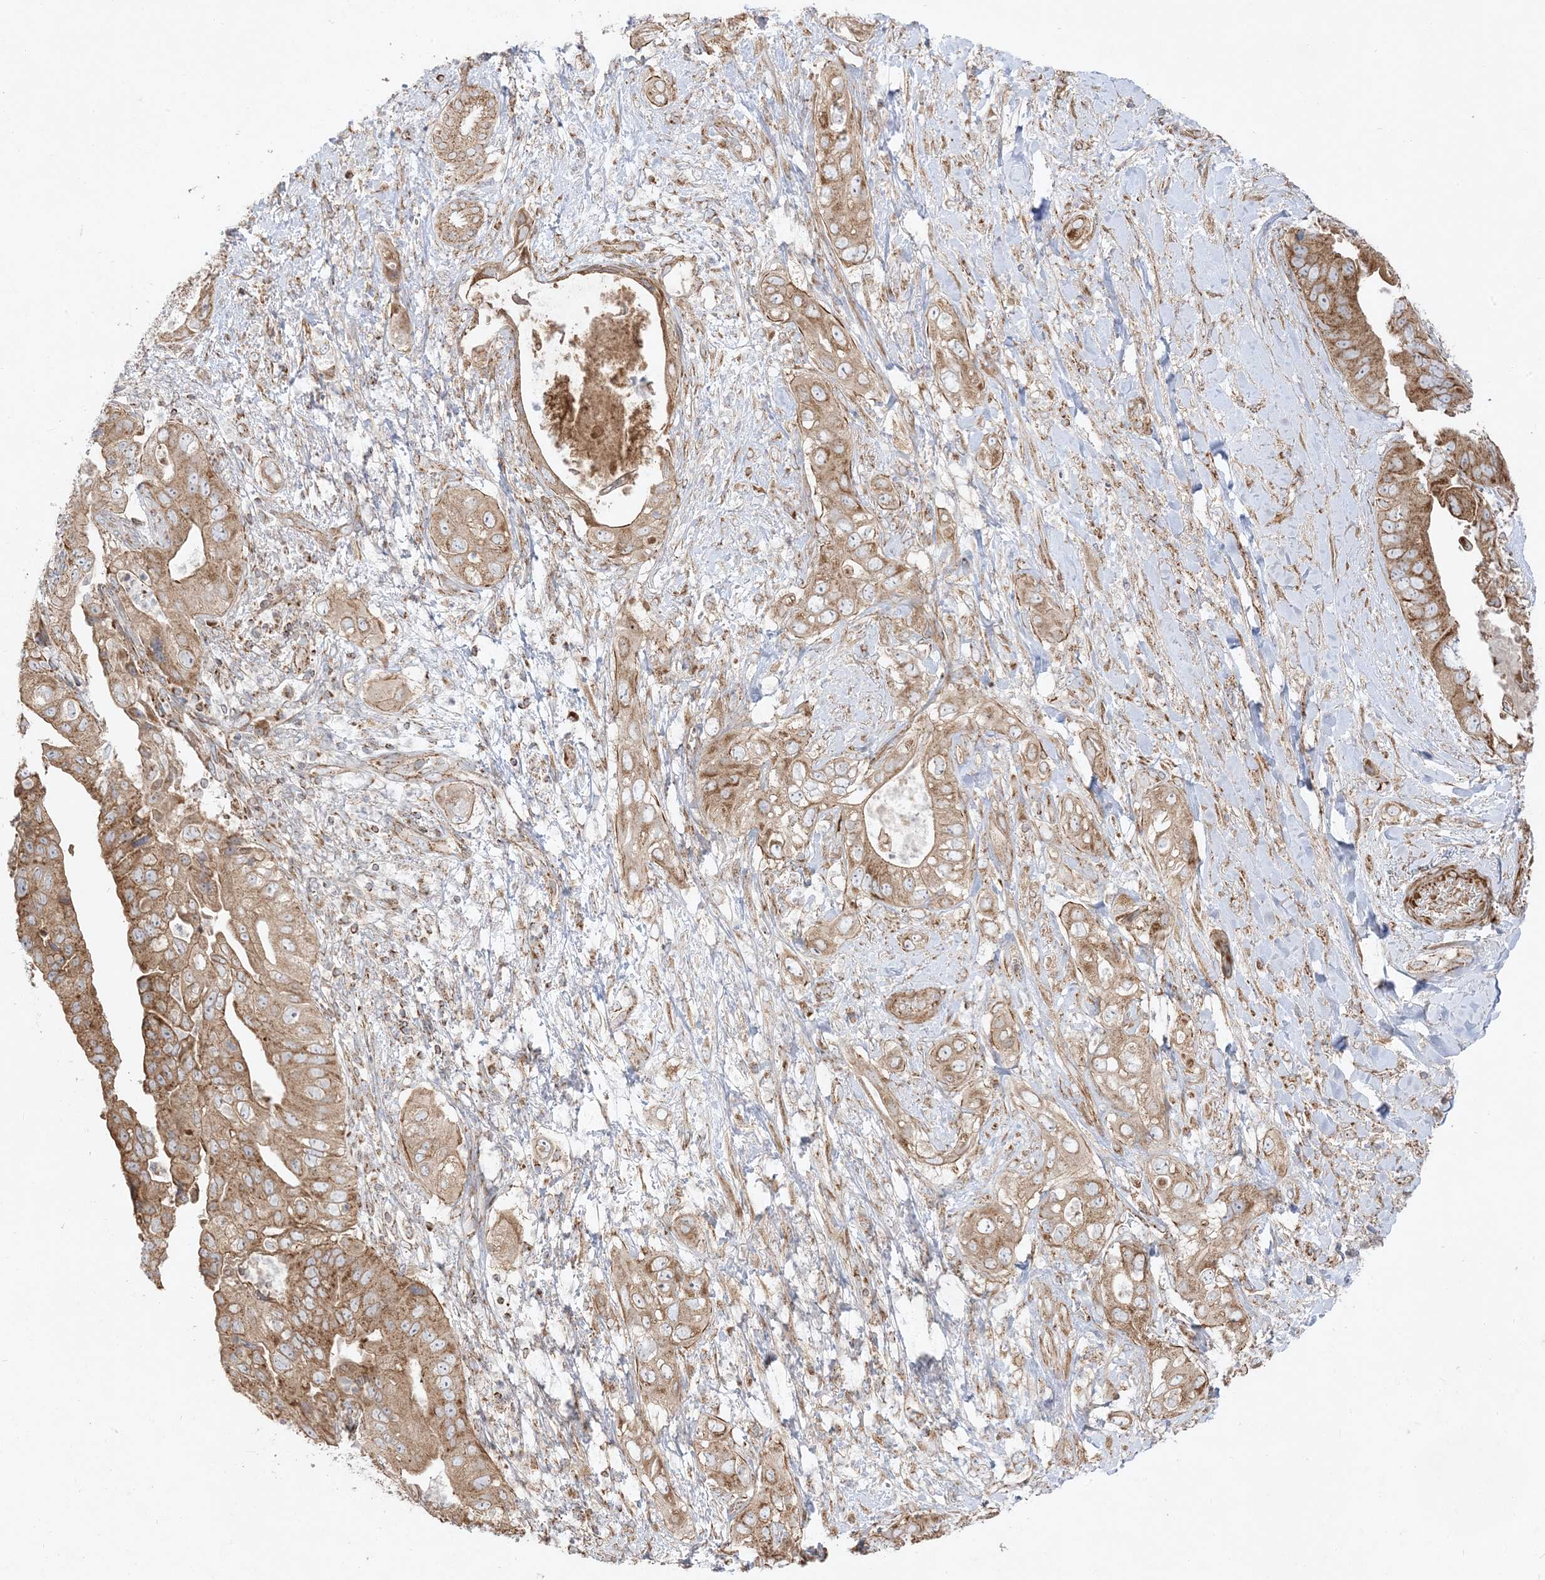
{"staining": {"intensity": "moderate", "quantity": ">75%", "location": "cytoplasmic/membranous"}, "tissue": "pancreatic cancer", "cell_type": "Tumor cells", "image_type": "cancer", "snomed": [{"axis": "morphology", "description": "Adenocarcinoma, NOS"}, {"axis": "topography", "description": "Pancreas"}], "caption": "An image showing moderate cytoplasmic/membranous positivity in about >75% of tumor cells in pancreatic cancer, as visualized by brown immunohistochemical staining.", "gene": "AARS2", "patient": {"sex": "female", "age": 78}}